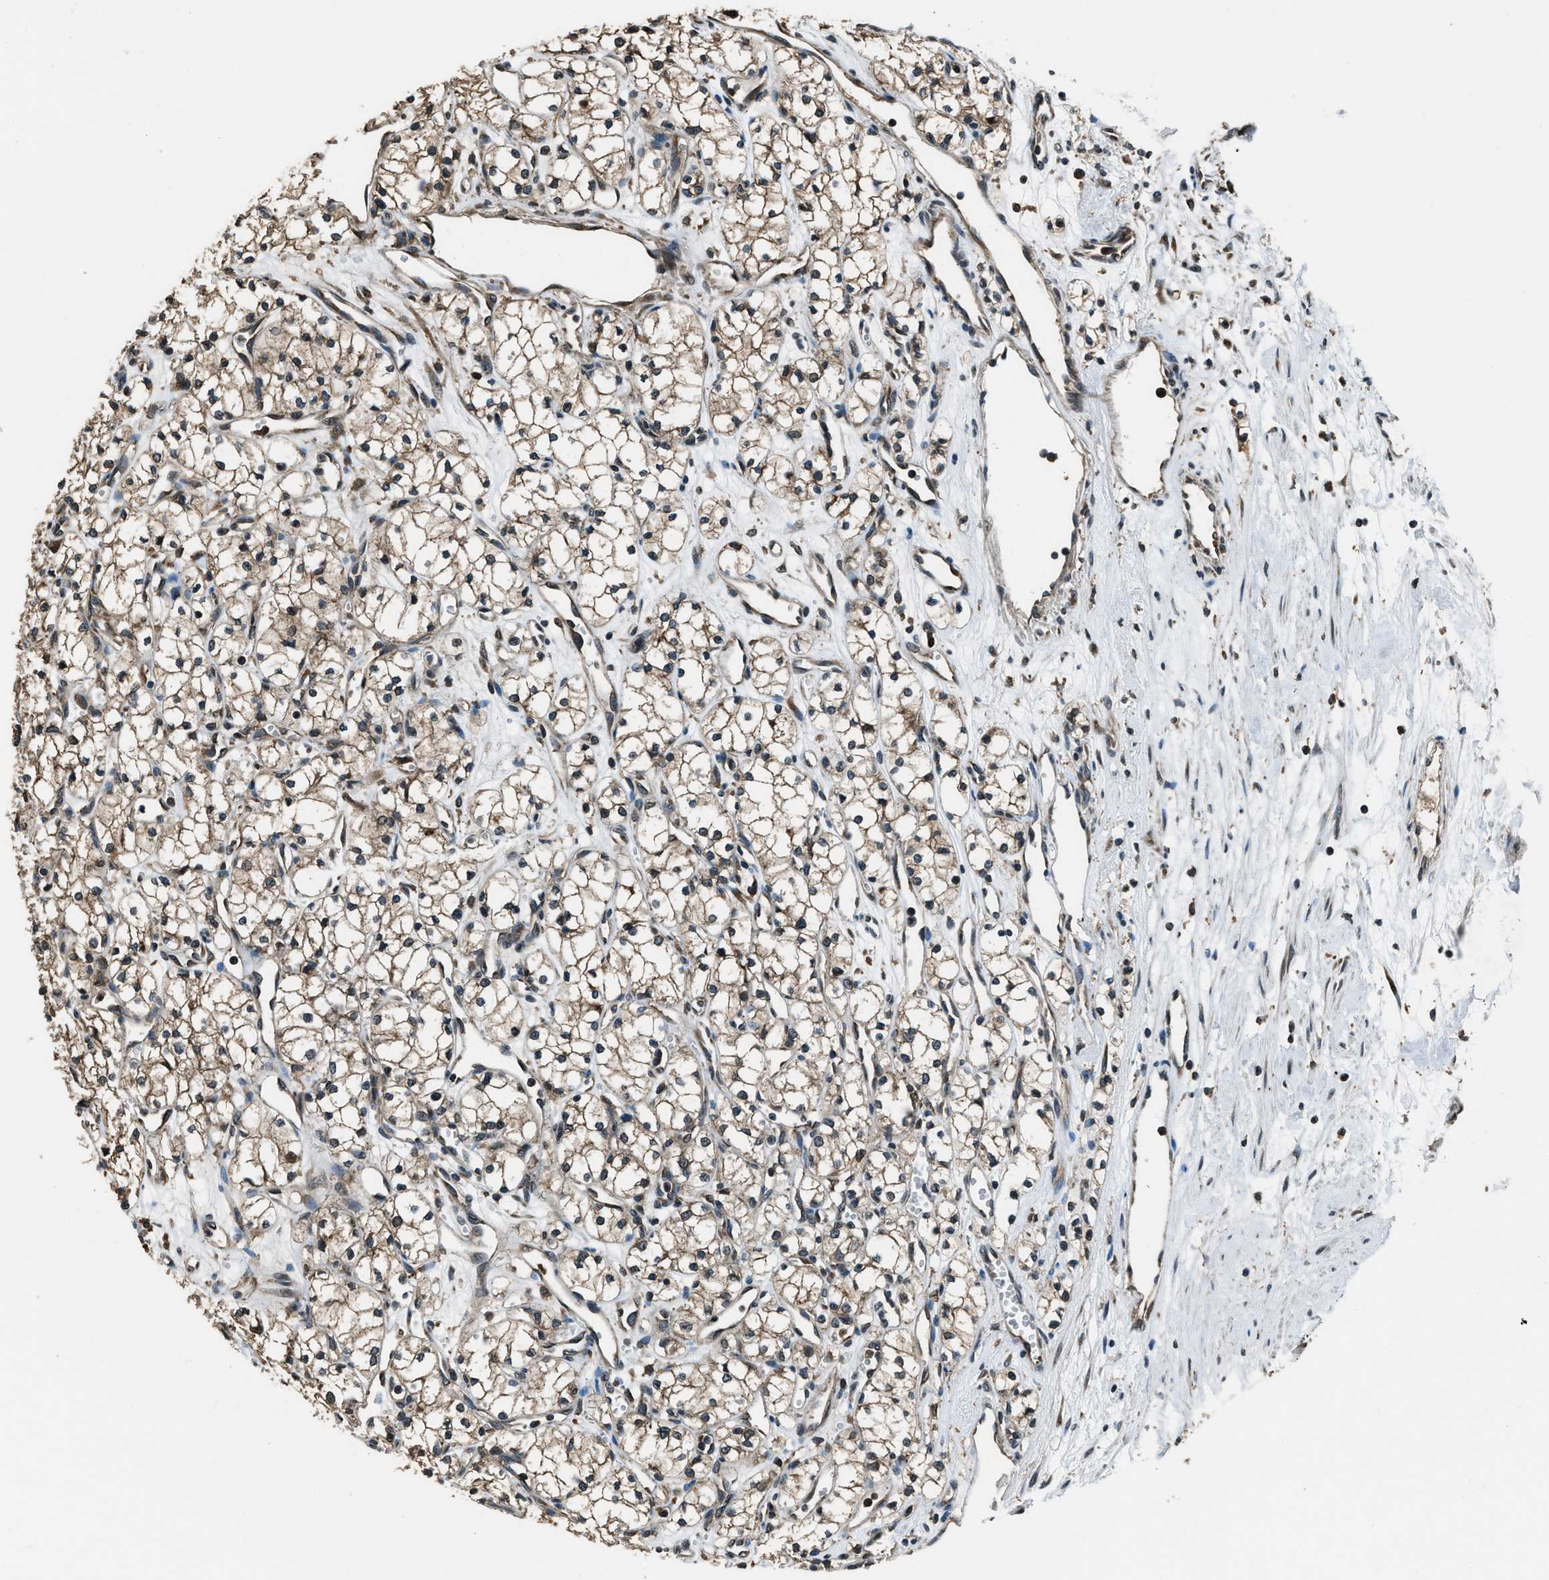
{"staining": {"intensity": "moderate", "quantity": ">75%", "location": "cytoplasmic/membranous"}, "tissue": "renal cancer", "cell_type": "Tumor cells", "image_type": "cancer", "snomed": [{"axis": "morphology", "description": "Adenocarcinoma, NOS"}, {"axis": "topography", "description": "Kidney"}], "caption": "This is an image of IHC staining of adenocarcinoma (renal), which shows moderate staining in the cytoplasmic/membranous of tumor cells.", "gene": "TRIM4", "patient": {"sex": "male", "age": 59}}